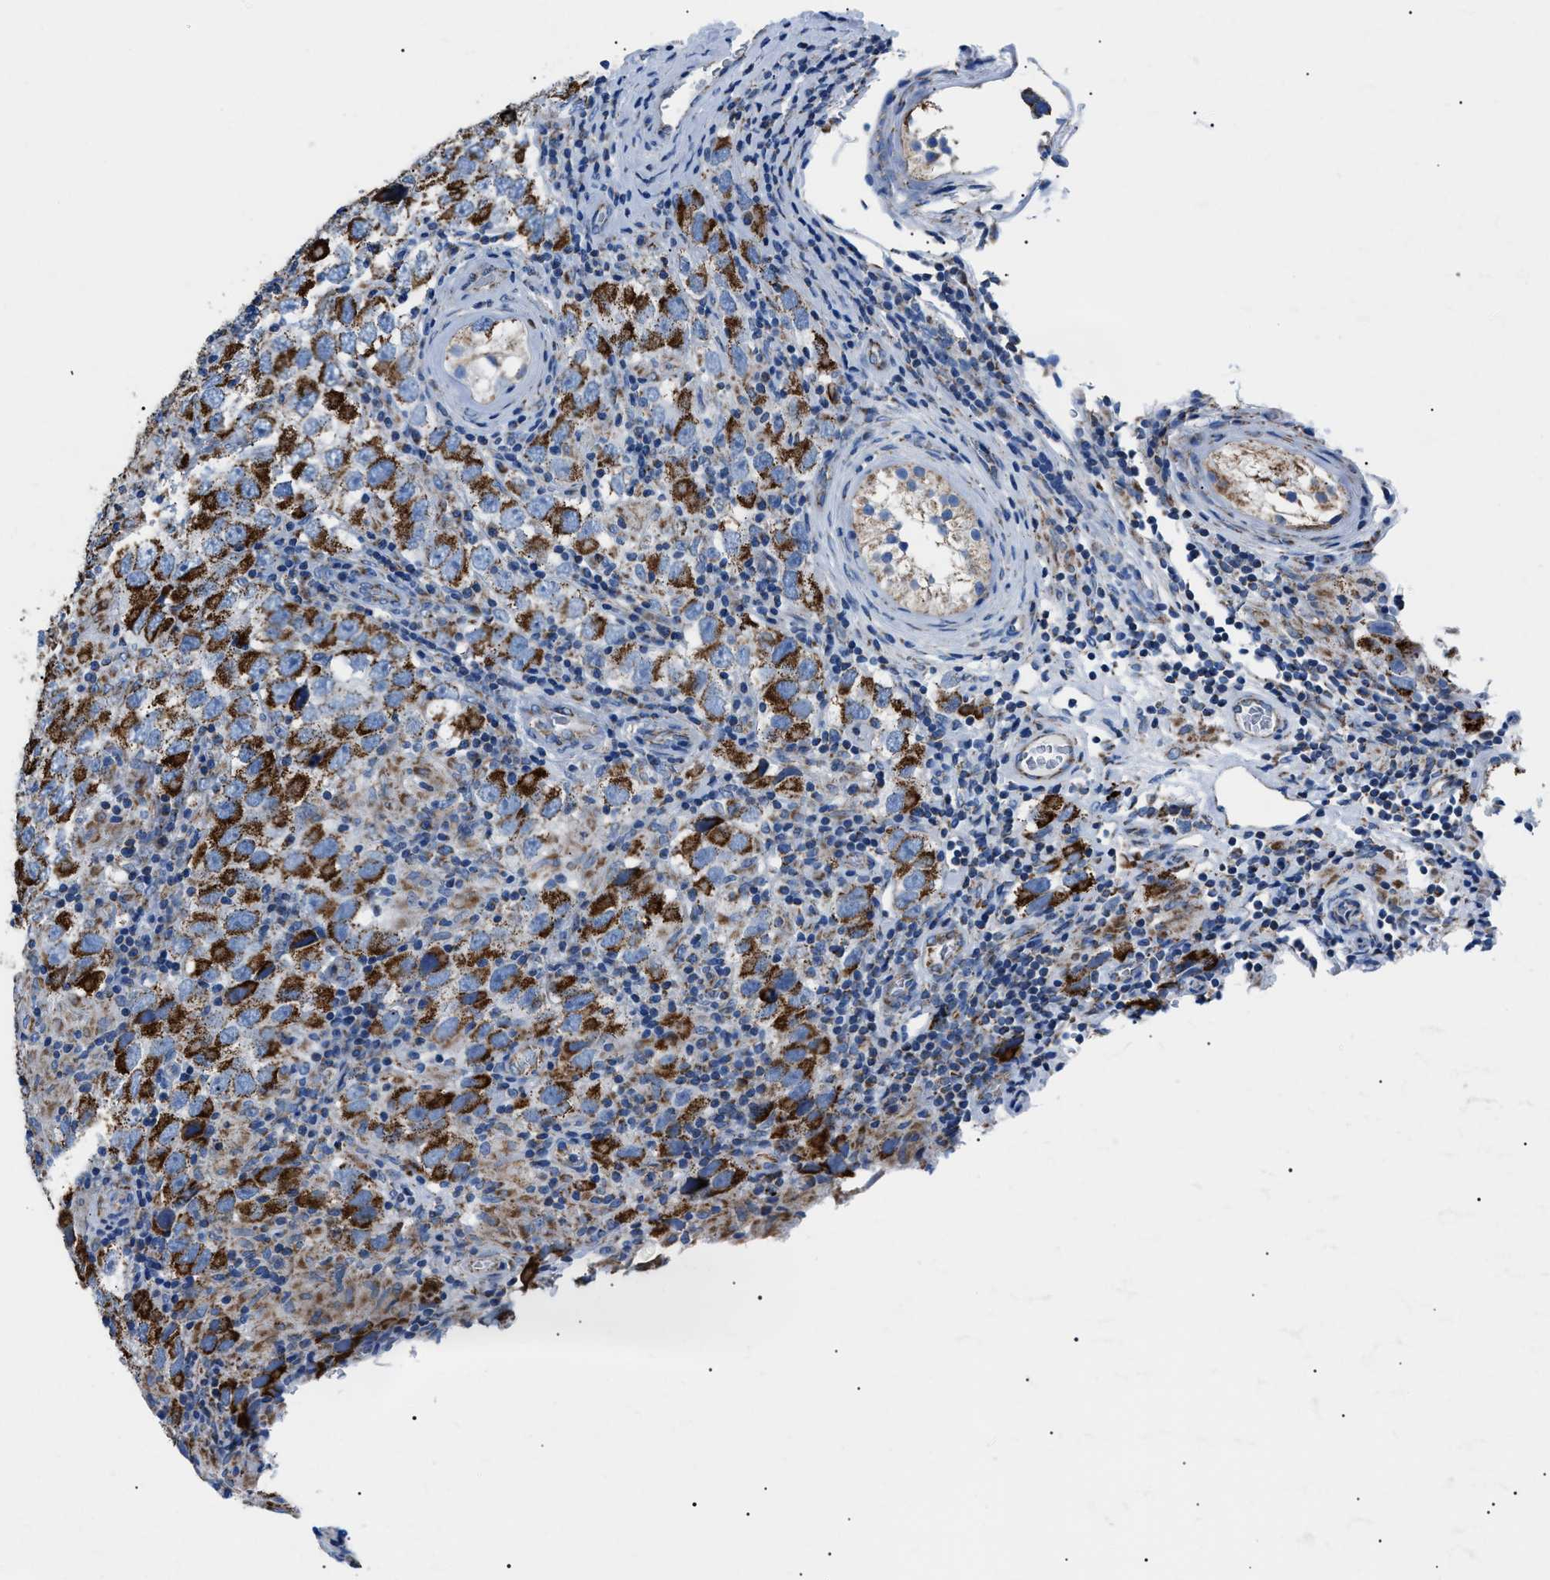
{"staining": {"intensity": "strong", "quantity": ">75%", "location": "cytoplasmic/membranous"}, "tissue": "testis cancer", "cell_type": "Tumor cells", "image_type": "cancer", "snomed": [{"axis": "morphology", "description": "Carcinoma, Embryonal, NOS"}, {"axis": "topography", "description": "Testis"}], "caption": "Tumor cells show high levels of strong cytoplasmic/membranous staining in about >75% of cells in human testis cancer (embryonal carcinoma). Using DAB (3,3'-diaminobenzidine) (brown) and hematoxylin (blue) stains, captured at high magnification using brightfield microscopy.", "gene": "PHB2", "patient": {"sex": "male", "age": 21}}